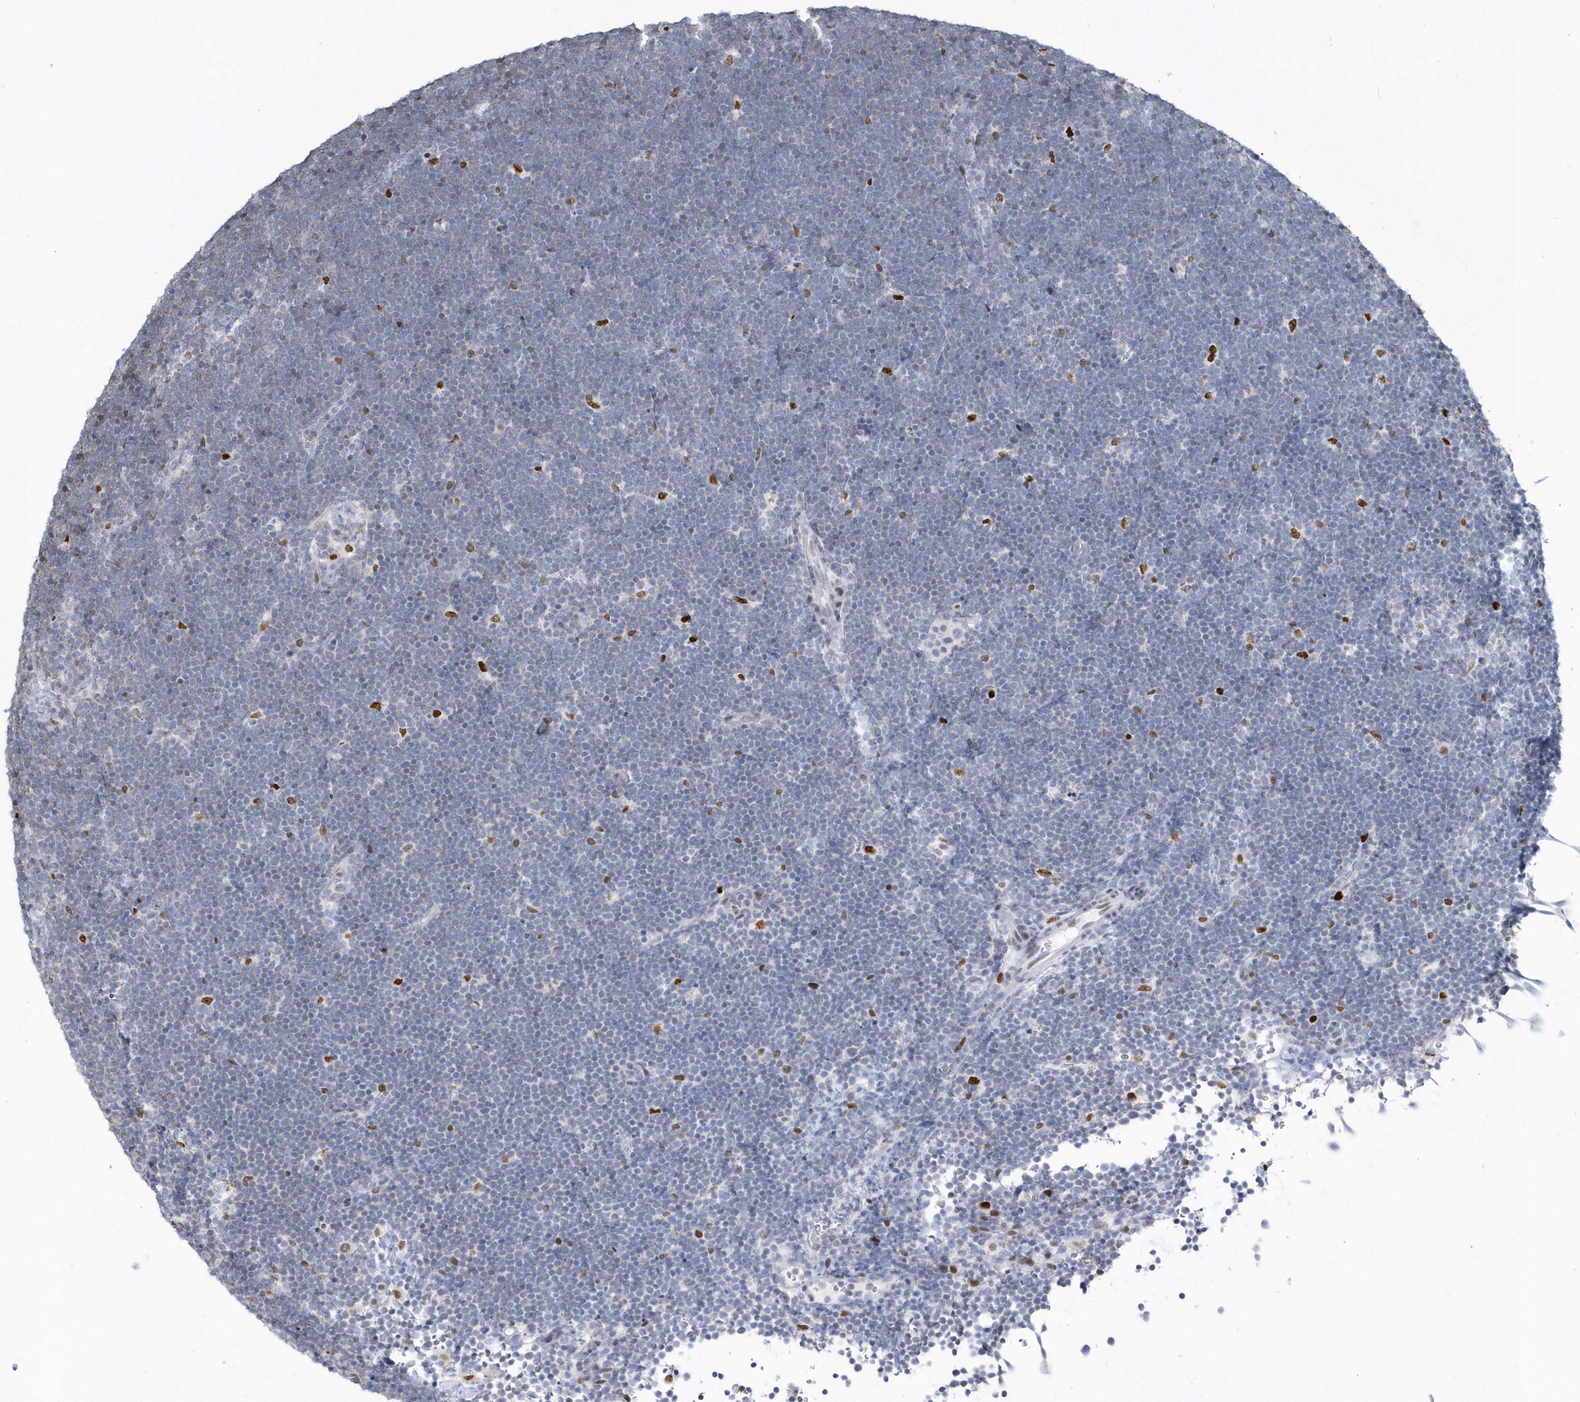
{"staining": {"intensity": "negative", "quantity": "none", "location": "none"}, "tissue": "lymphoma", "cell_type": "Tumor cells", "image_type": "cancer", "snomed": [{"axis": "morphology", "description": "Malignant lymphoma, non-Hodgkin's type, High grade"}, {"axis": "topography", "description": "Lymph node"}], "caption": "IHC of human malignant lymphoma, non-Hodgkin's type (high-grade) reveals no staining in tumor cells.", "gene": "MACROH2A2", "patient": {"sex": "male", "age": 13}}